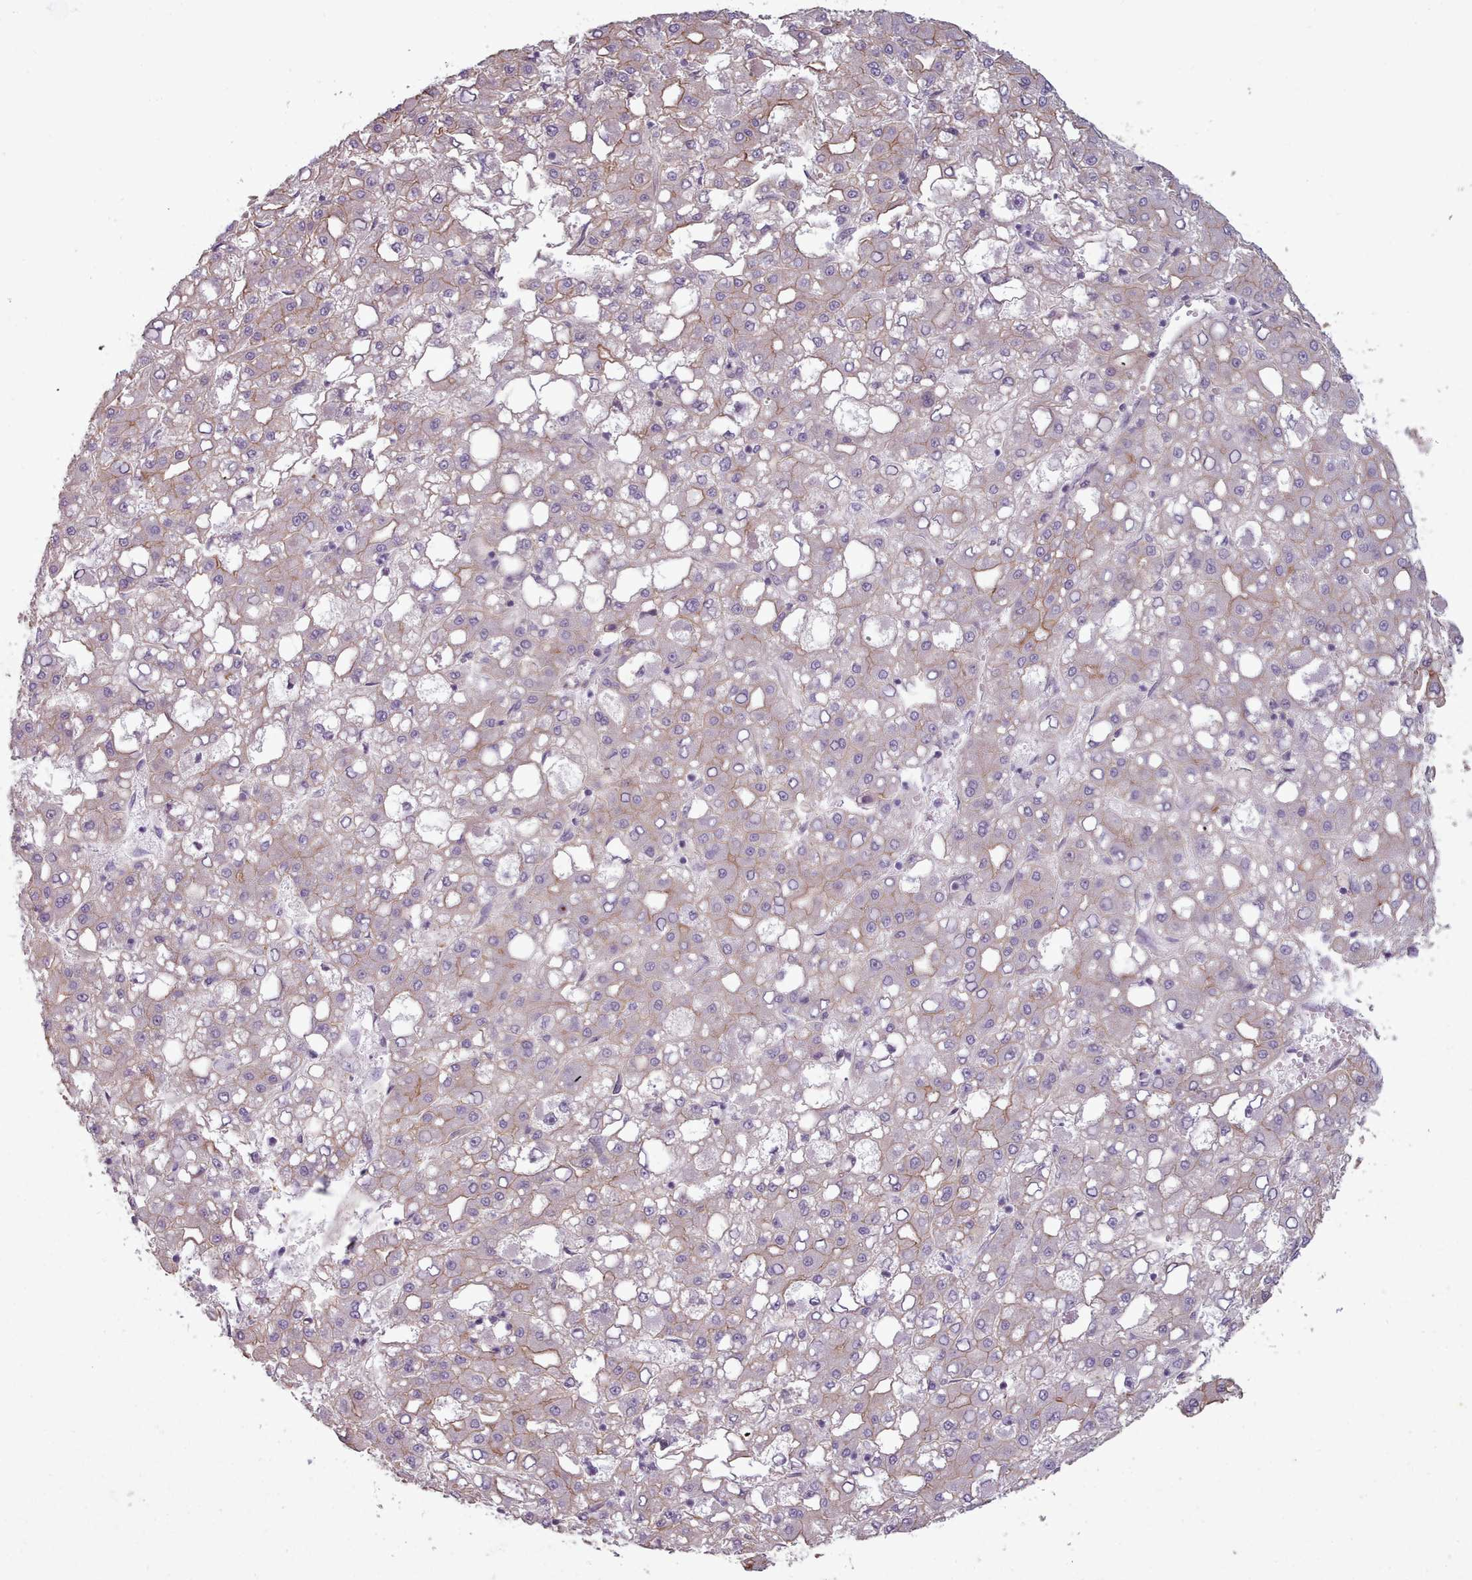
{"staining": {"intensity": "weak", "quantity": "25%-75%", "location": "cytoplasmic/membranous"}, "tissue": "liver cancer", "cell_type": "Tumor cells", "image_type": "cancer", "snomed": [{"axis": "morphology", "description": "Carcinoma, Hepatocellular, NOS"}, {"axis": "topography", "description": "Liver"}], "caption": "An image of liver cancer stained for a protein exhibits weak cytoplasmic/membranous brown staining in tumor cells. The staining is performed using DAB (3,3'-diaminobenzidine) brown chromogen to label protein expression. The nuclei are counter-stained blue using hematoxylin.", "gene": "PLD4", "patient": {"sex": "male", "age": 65}}